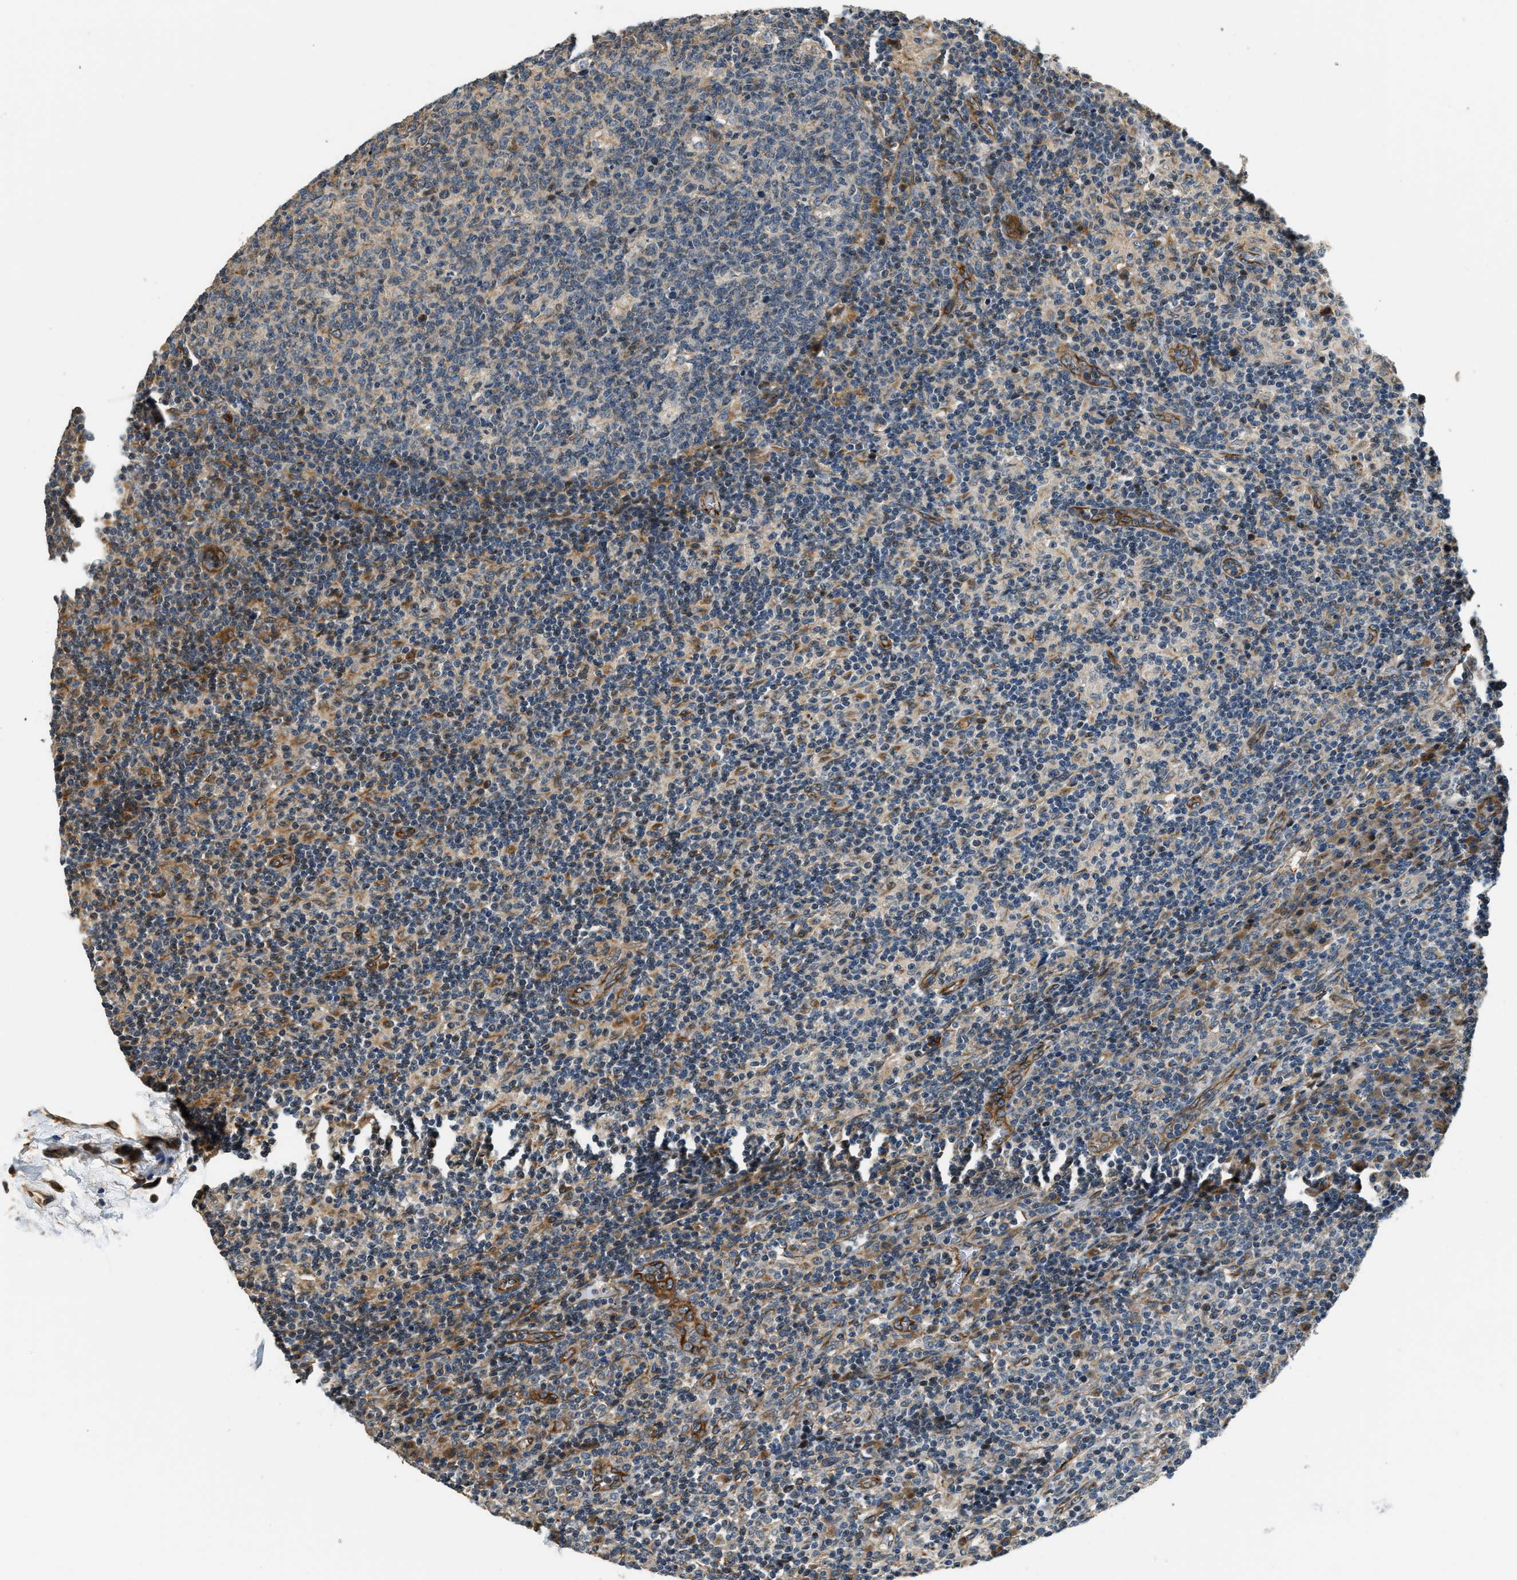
{"staining": {"intensity": "moderate", "quantity": "<25%", "location": "cytoplasmic/membranous"}, "tissue": "lymph node", "cell_type": "Germinal center cells", "image_type": "normal", "snomed": [{"axis": "morphology", "description": "Normal tissue, NOS"}, {"axis": "morphology", "description": "Inflammation, NOS"}, {"axis": "topography", "description": "Lymph node"}], "caption": "Germinal center cells show low levels of moderate cytoplasmic/membranous expression in approximately <25% of cells in unremarkable human lymph node.", "gene": "ALOX12", "patient": {"sex": "male", "age": 55}}